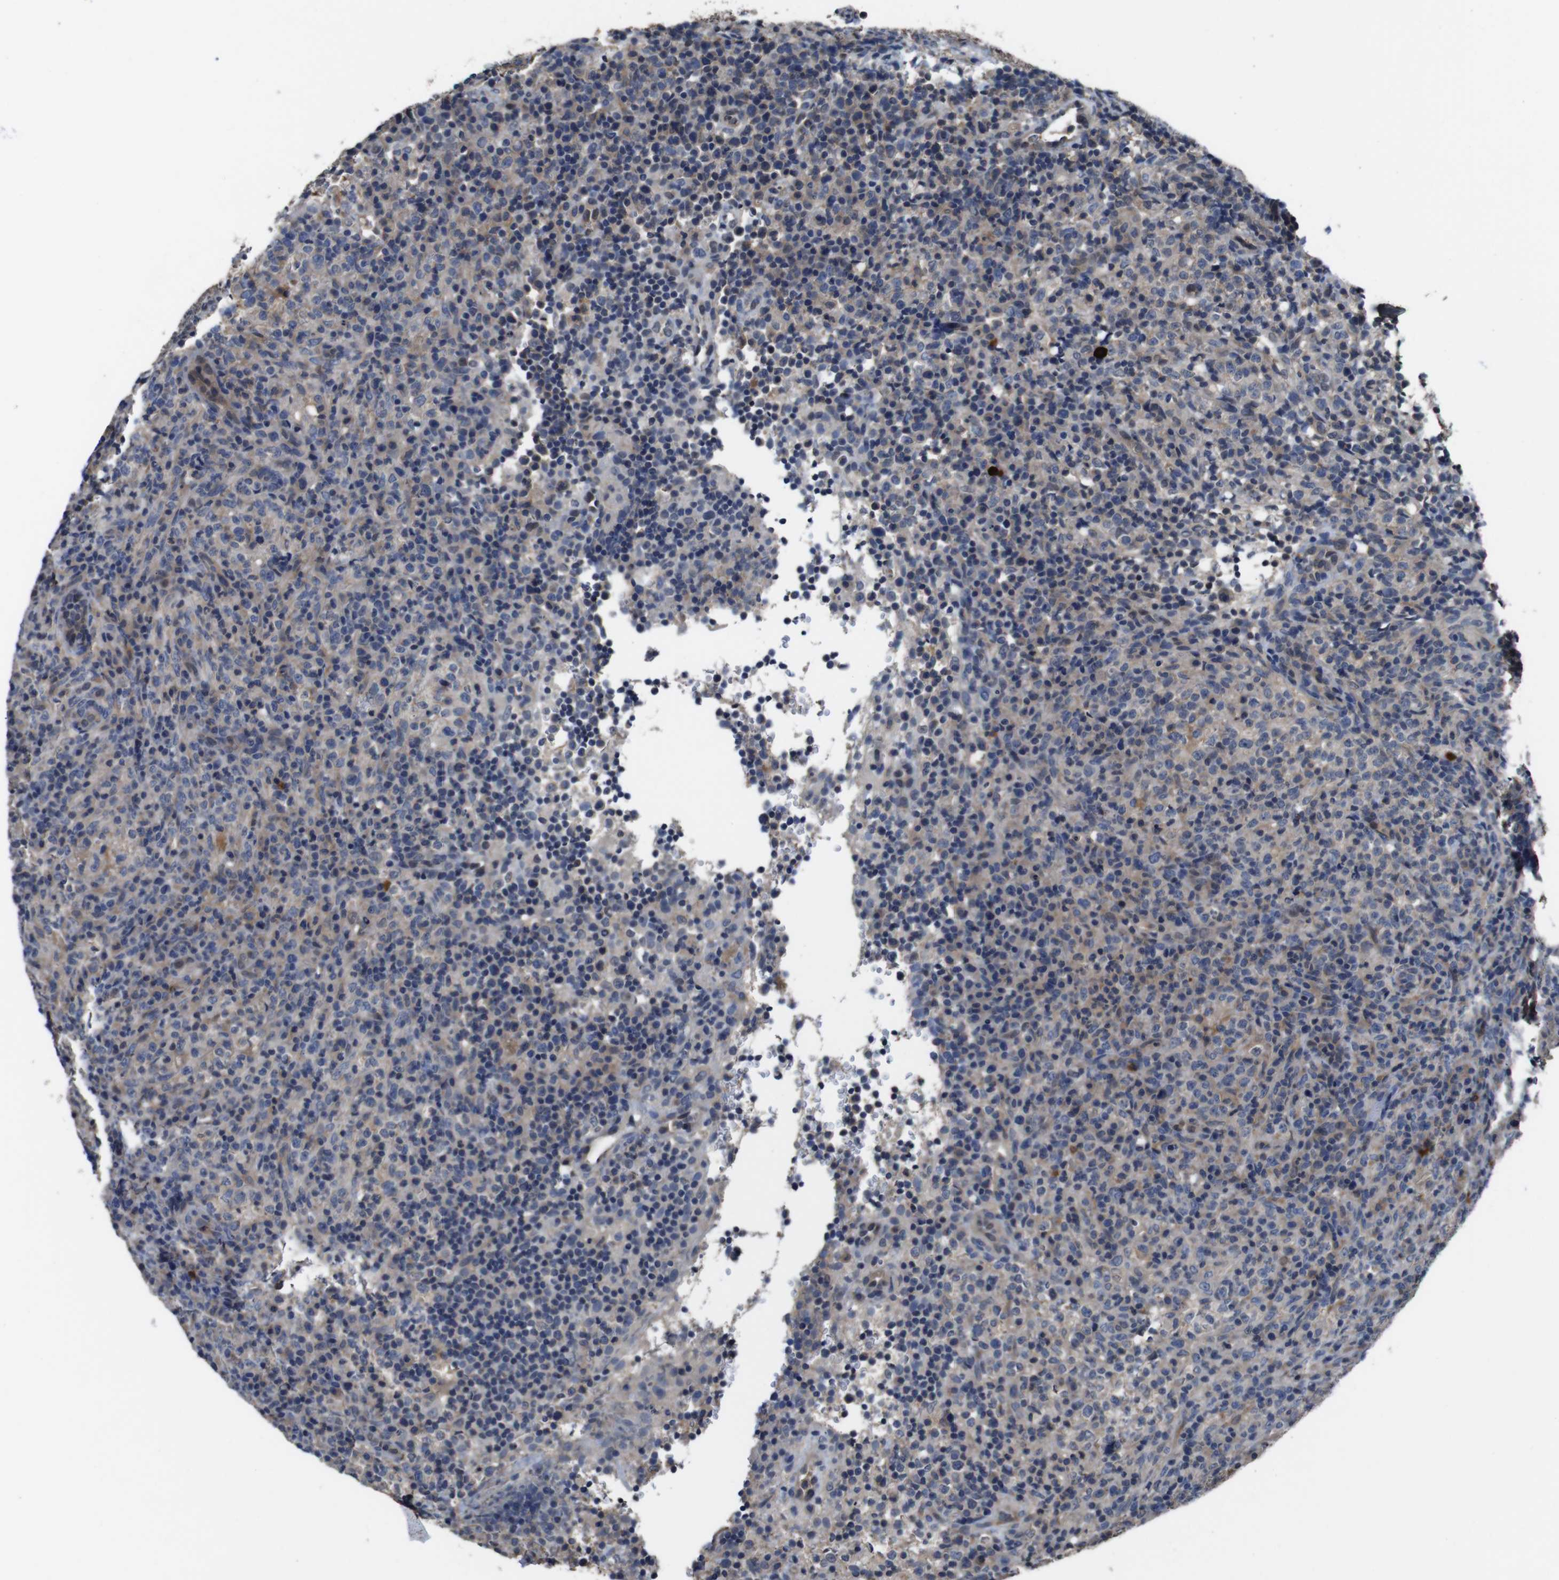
{"staining": {"intensity": "weak", "quantity": "<25%", "location": "cytoplasmic/membranous"}, "tissue": "lymphoma", "cell_type": "Tumor cells", "image_type": "cancer", "snomed": [{"axis": "morphology", "description": "Malignant lymphoma, non-Hodgkin's type, High grade"}, {"axis": "topography", "description": "Lymph node"}], "caption": "High power microscopy photomicrograph of an immunohistochemistry image of high-grade malignant lymphoma, non-Hodgkin's type, revealing no significant expression in tumor cells.", "gene": "GLIPR1", "patient": {"sex": "female", "age": 76}}